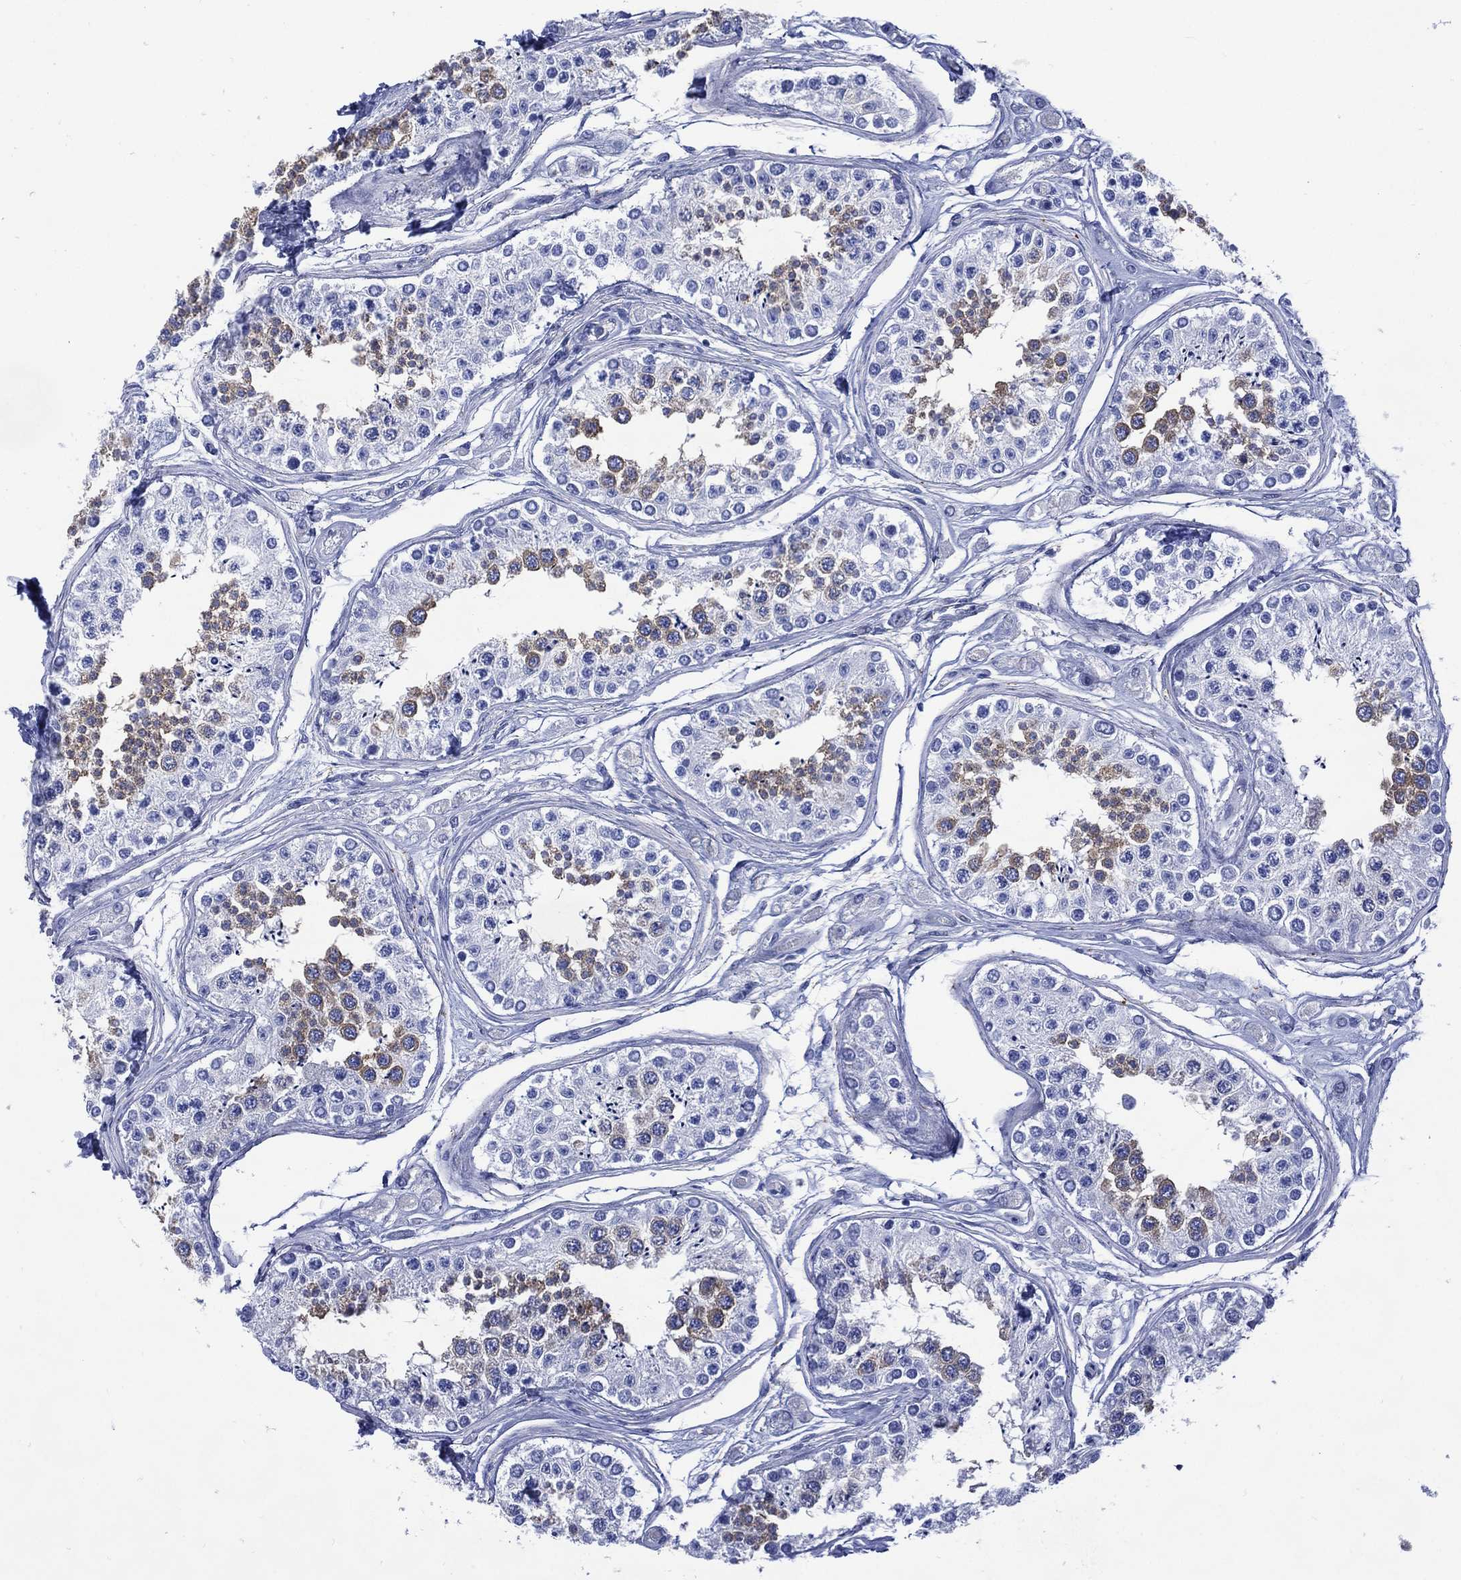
{"staining": {"intensity": "strong", "quantity": "25%-75%", "location": "cytoplasmic/membranous"}, "tissue": "testis", "cell_type": "Cells in seminiferous ducts", "image_type": "normal", "snomed": [{"axis": "morphology", "description": "Normal tissue, NOS"}, {"axis": "topography", "description": "Testis"}], "caption": "Testis stained with a protein marker reveals strong staining in cells in seminiferous ducts.", "gene": "SHCBP1L", "patient": {"sex": "male", "age": 25}}